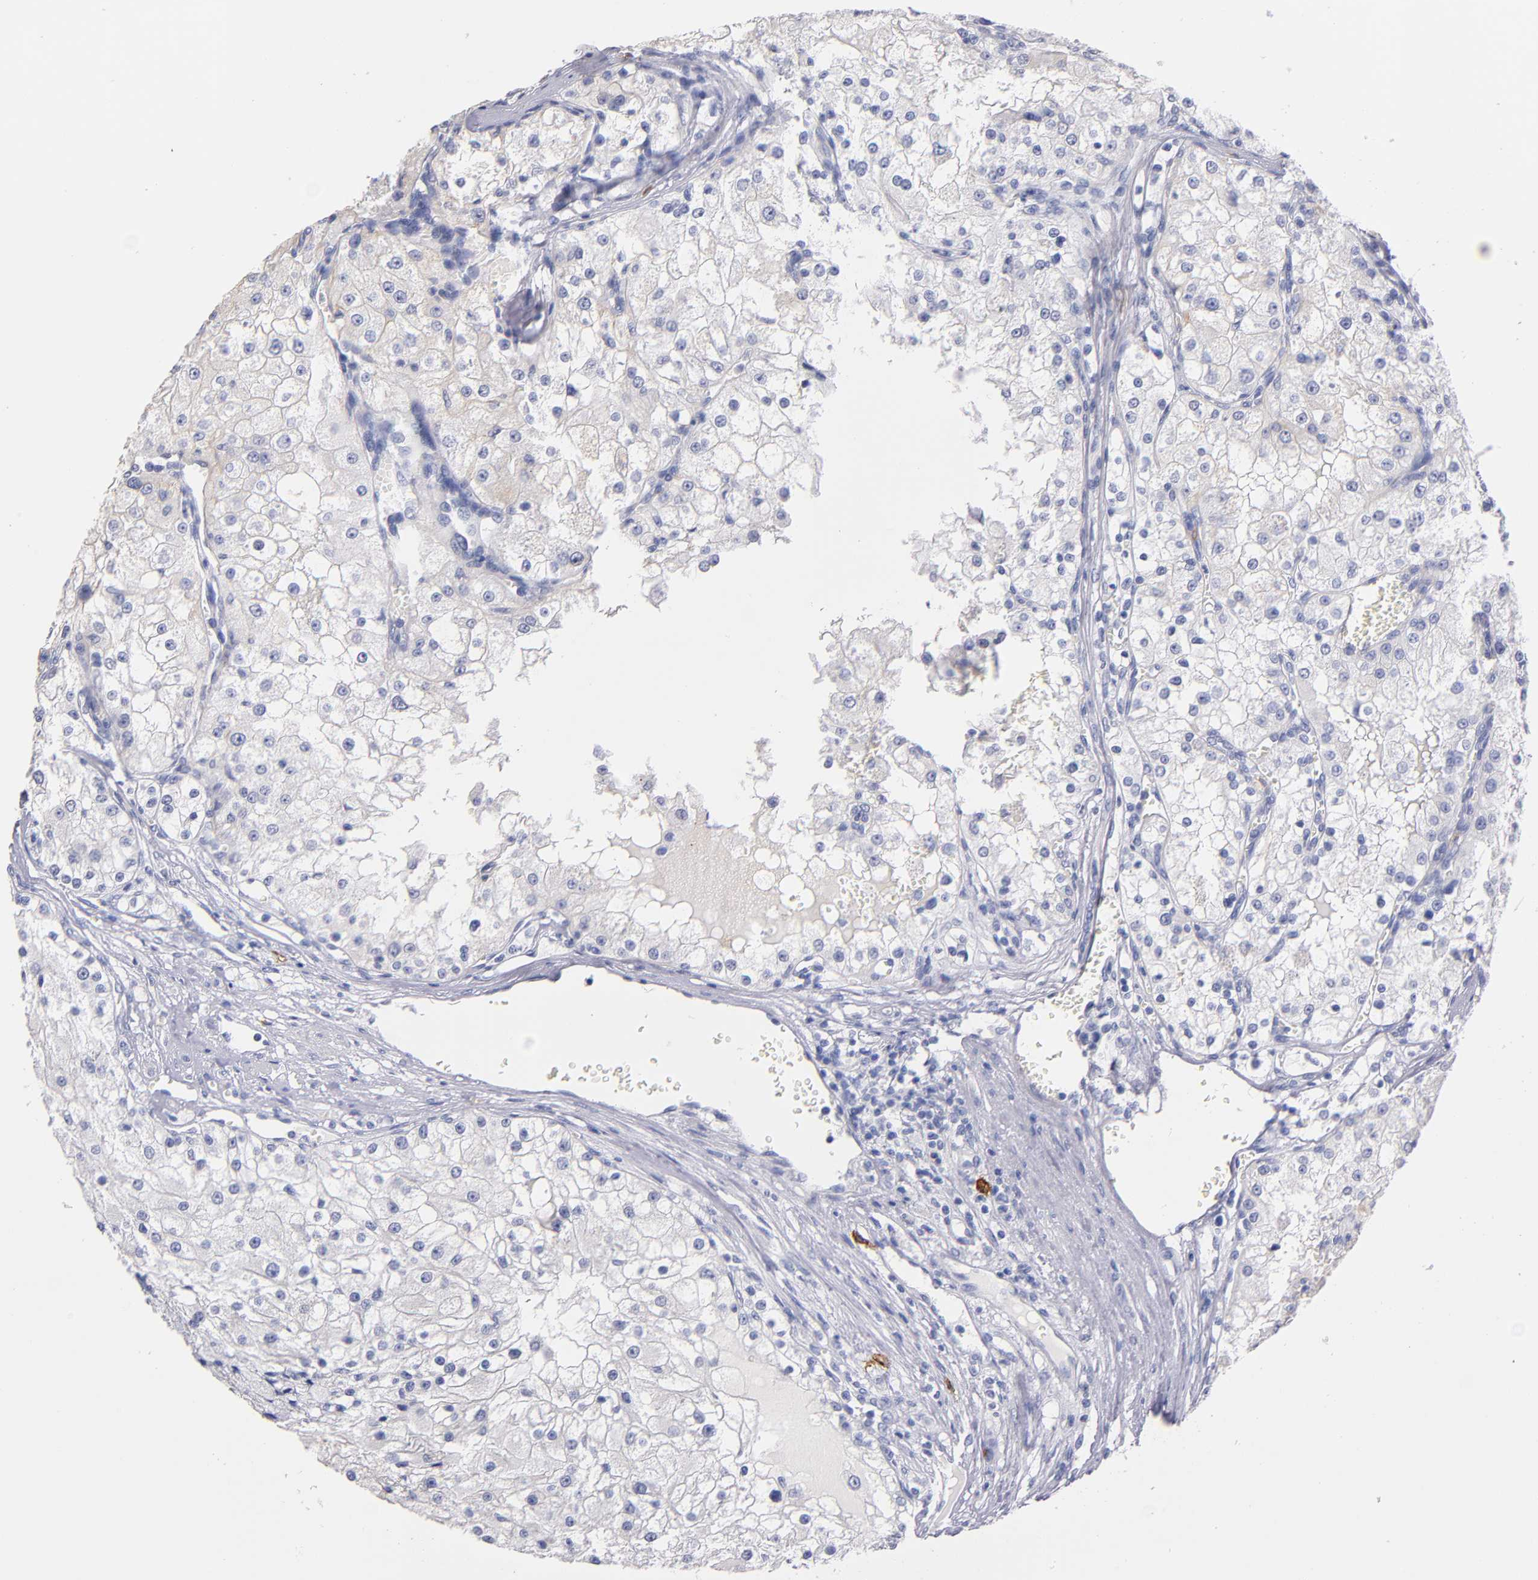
{"staining": {"intensity": "negative", "quantity": "none", "location": "none"}, "tissue": "renal cancer", "cell_type": "Tumor cells", "image_type": "cancer", "snomed": [{"axis": "morphology", "description": "Adenocarcinoma, NOS"}, {"axis": "topography", "description": "Kidney"}], "caption": "A histopathology image of human adenocarcinoma (renal) is negative for staining in tumor cells.", "gene": "KIT", "patient": {"sex": "female", "age": 74}}